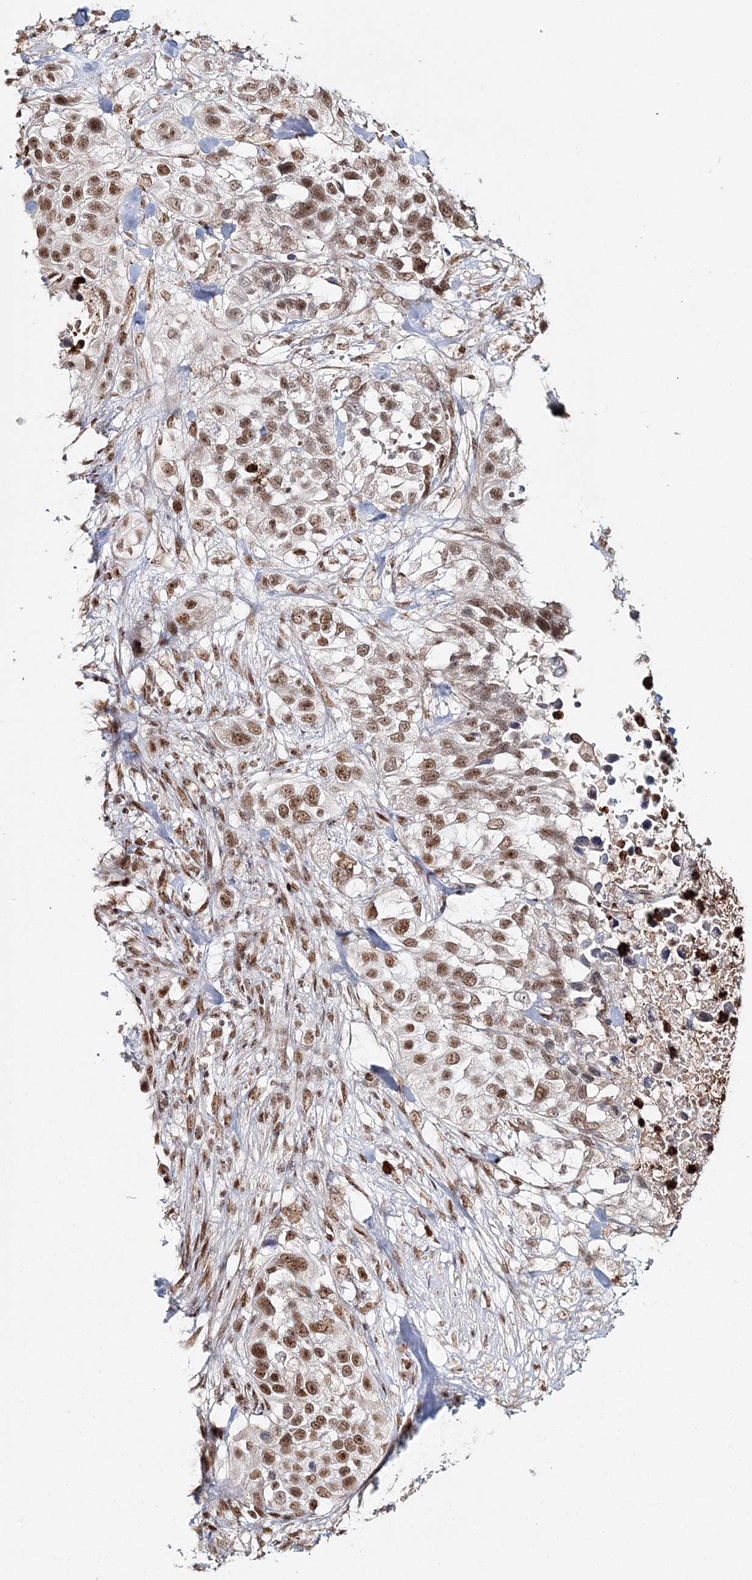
{"staining": {"intensity": "moderate", "quantity": ">75%", "location": "nuclear"}, "tissue": "urothelial cancer", "cell_type": "Tumor cells", "image_type": "cancer", "snomed": [{"axis": "morphology", "description": "Urothelial carcinoma, High grade"}, {"axis": "topography", "description": "Urinary bladder"}], "caption": "The immunohistochemical stain labels moderate nuclear staining in tumor cells of high-grade urothelial carcinoma tissue.", "gene": "QRICH1", "patient": {"sex": "female", "age": 80}}